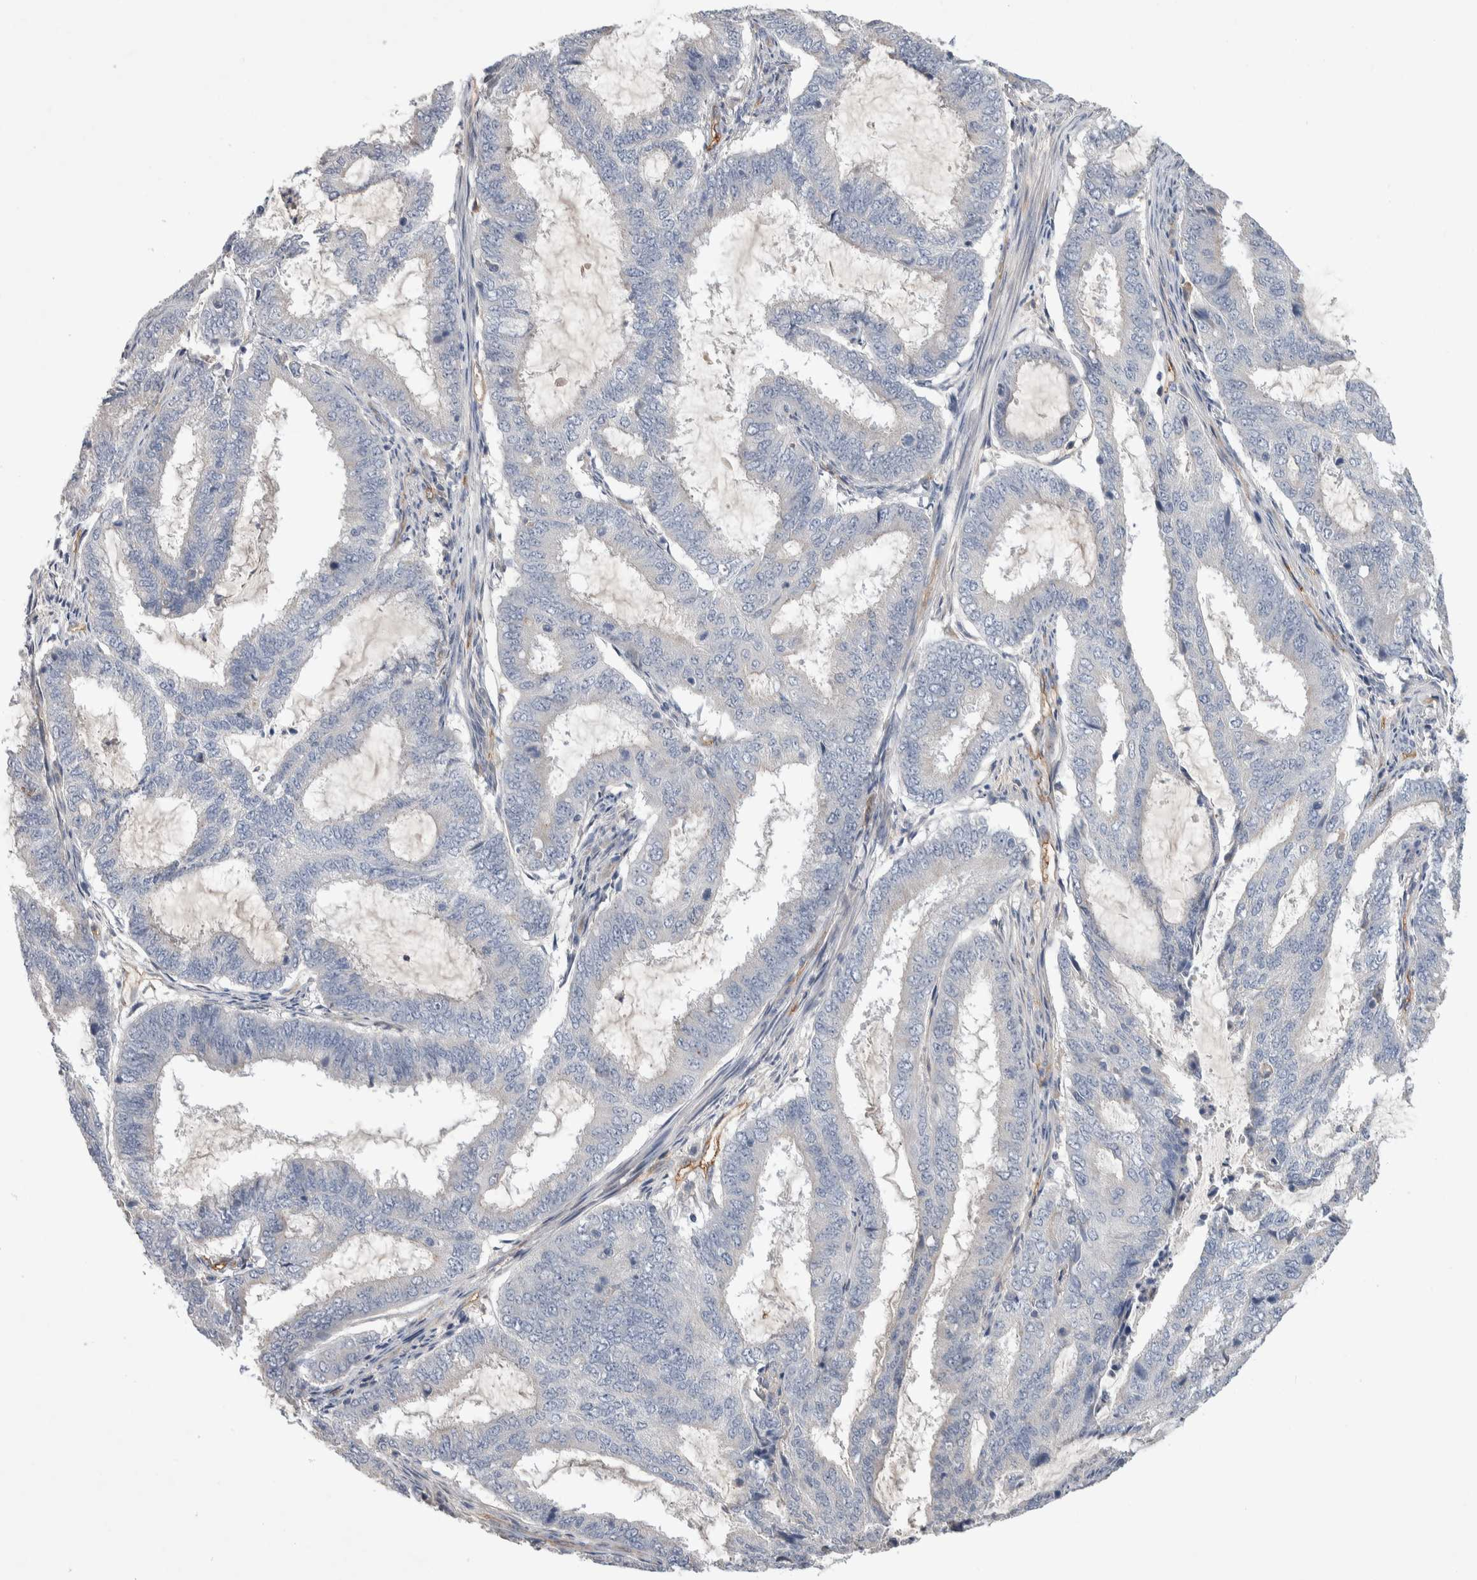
{"staining": {"intensity": "negative", "quantity": "none", "location": "none"}, "tissue": "endometrial cancer", "cell_type": "Tumor cells", "image_type": "cancer", "snomed": [{"axis": "morphology", "description": "Adenocarcinoma, NOS"}, {"axis": "topography", "description": "Endometrium"}], "caption": "High power microscopy histopathology image of an IHC image of endometrial adenocarcinoma, revealing no significant expression in tumor cells.", "gene": "CEP131", "patient": {"sex": "female", "age": 51}}